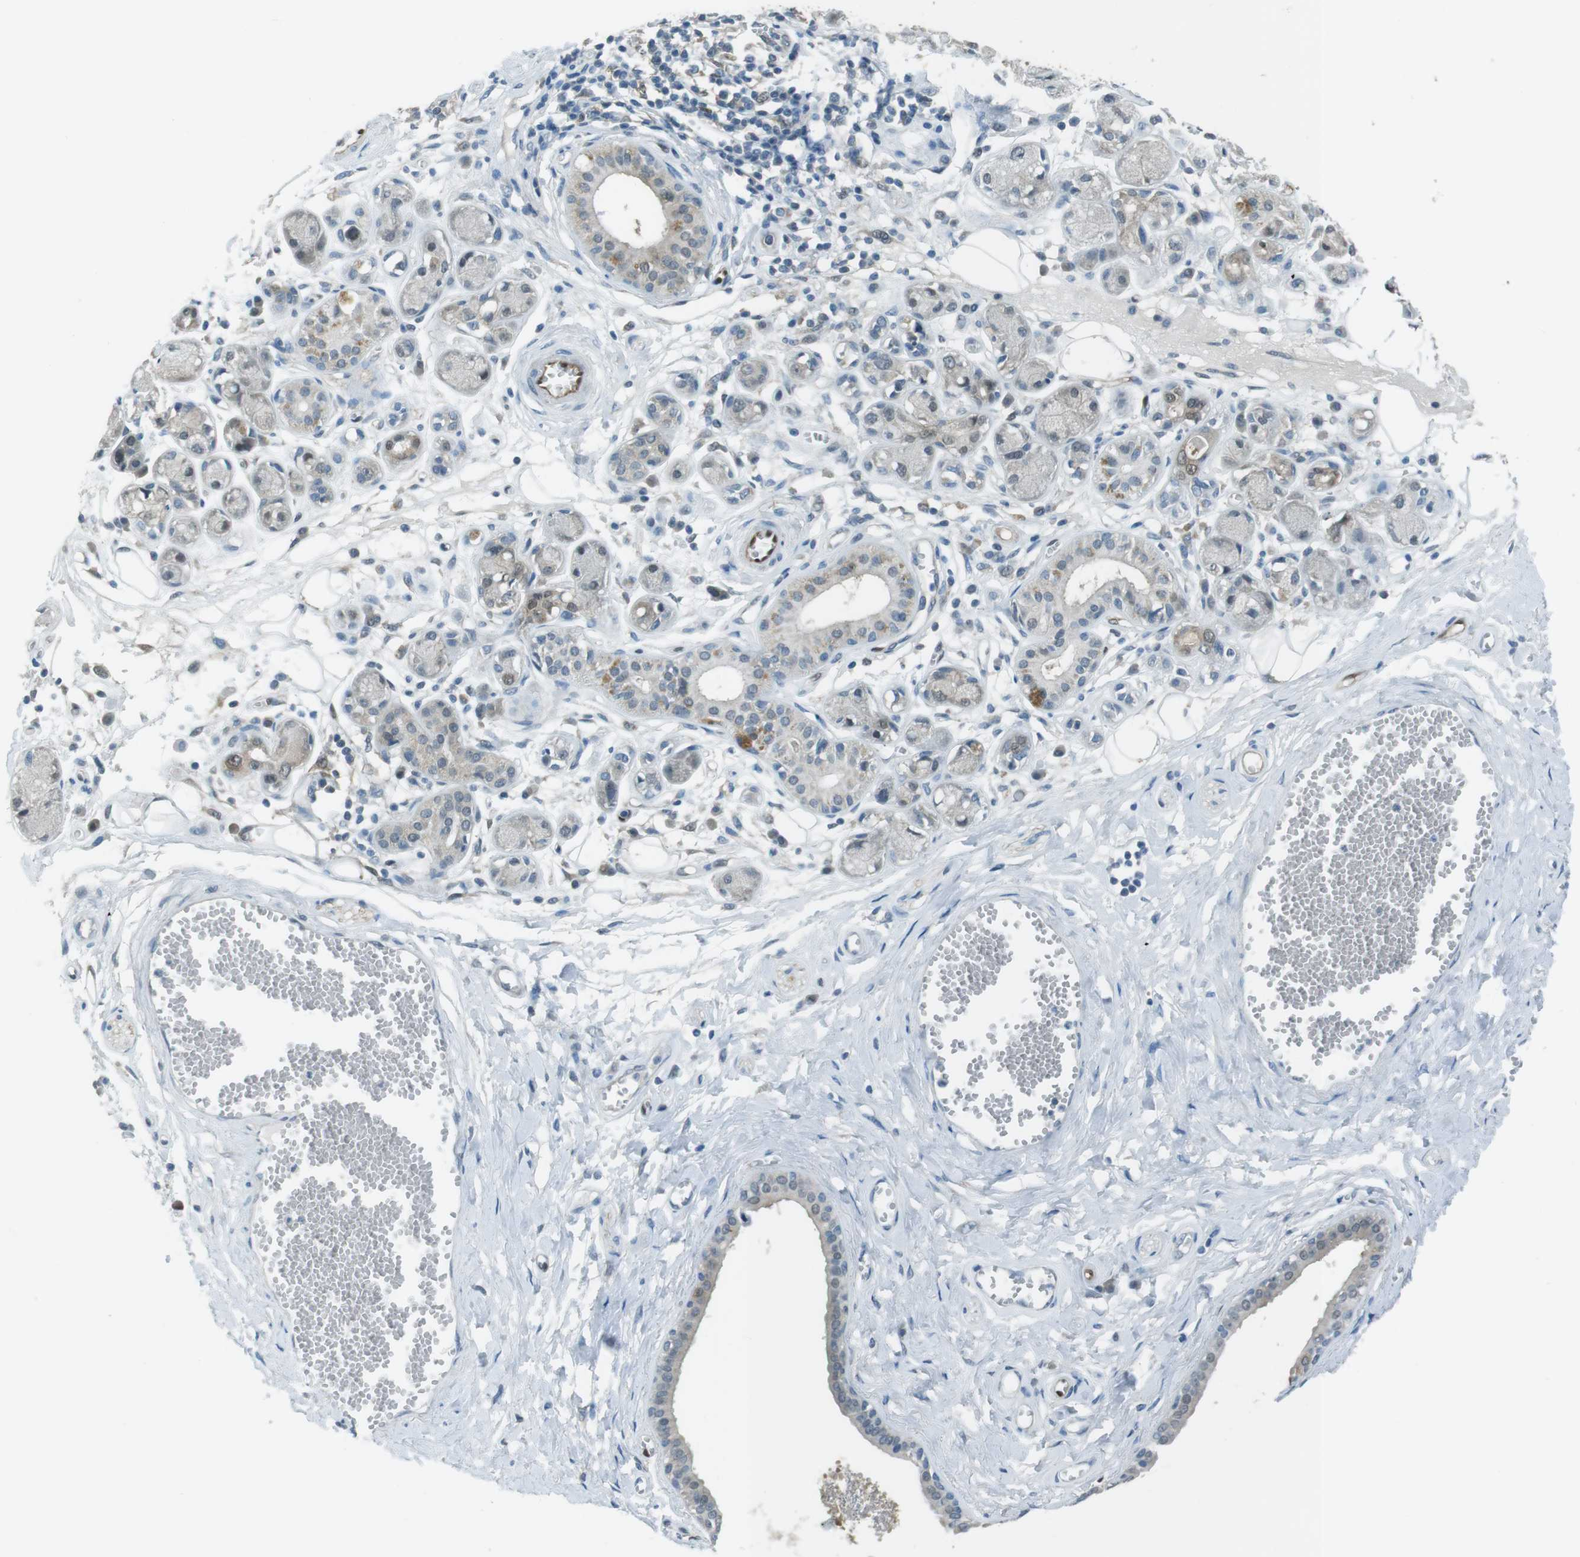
{"staining": {"intensity": "negative", "quantity": "none", "location": "none"}, "tissue": "adipose tissue", "cell_type": "Adipocytes", "image_type": "normal", "snomed": [{"axis": "morphology", "description": "Normal tissue, NOS"}, {"axis": "morphology", "description": "Inflammation, NOS"}, {"axis": "topography", "description": "Salivary gland"}, {"axis": "topography", "description": "Peripheral nerve tissue"}], "caption": "Photomicrograph shows no significant protein staining in adipocytes of normal adipose tissue. (DAB (3,3'-diaminobenzidine) immunohistochemistry (IHC), high magnification).", "gene": "MFAP3", "patient": {"sex": "female", "age": 75}}